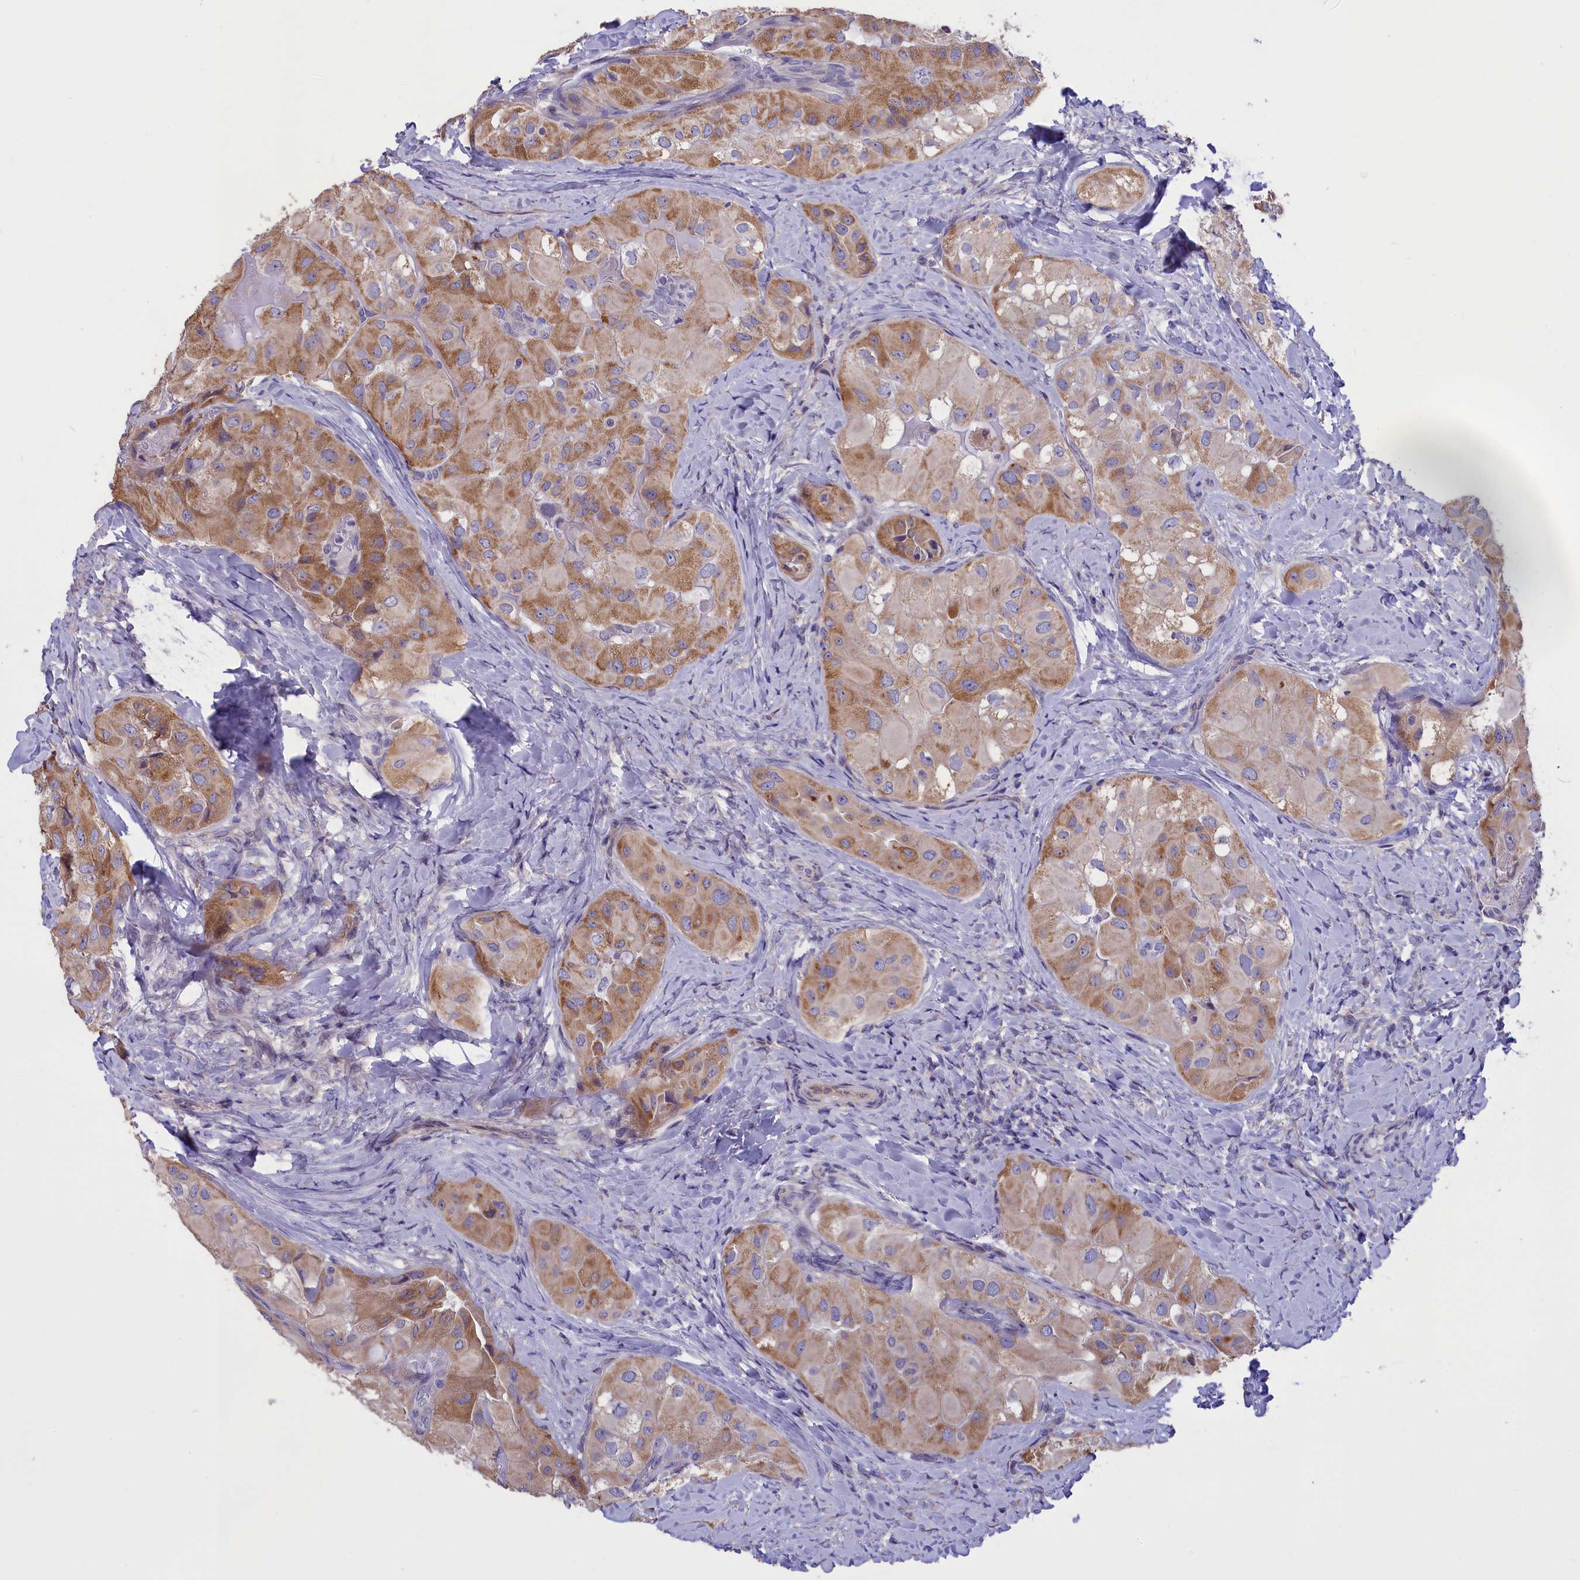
{"staining": {"intensity": "moderate", "quantity": "25%-75%", "location": "cytoplasmic/membranous"}, "tissue": "thyroid cancer", "cell_type": "Tumor cells", "image_type": "cancer", "snomed": [{"axis": "morphology", "description": "Normal tissue, NOS"}, {"axis": "morphology", "description": "Papillary adenocarcinoma, NOS"}, {"axis": "topography", "description": "Thyroid gland"}], "caption": "Immunohistochemical staining of human thyroid cancer (papillary adenocarcinoma) demonstrates moderate cytoplasmic/membranous protein positivity in about 25%-75% of tumor cells.", "gene": "CYP2U1", "patient": {"sex": "female", "age": 59}}